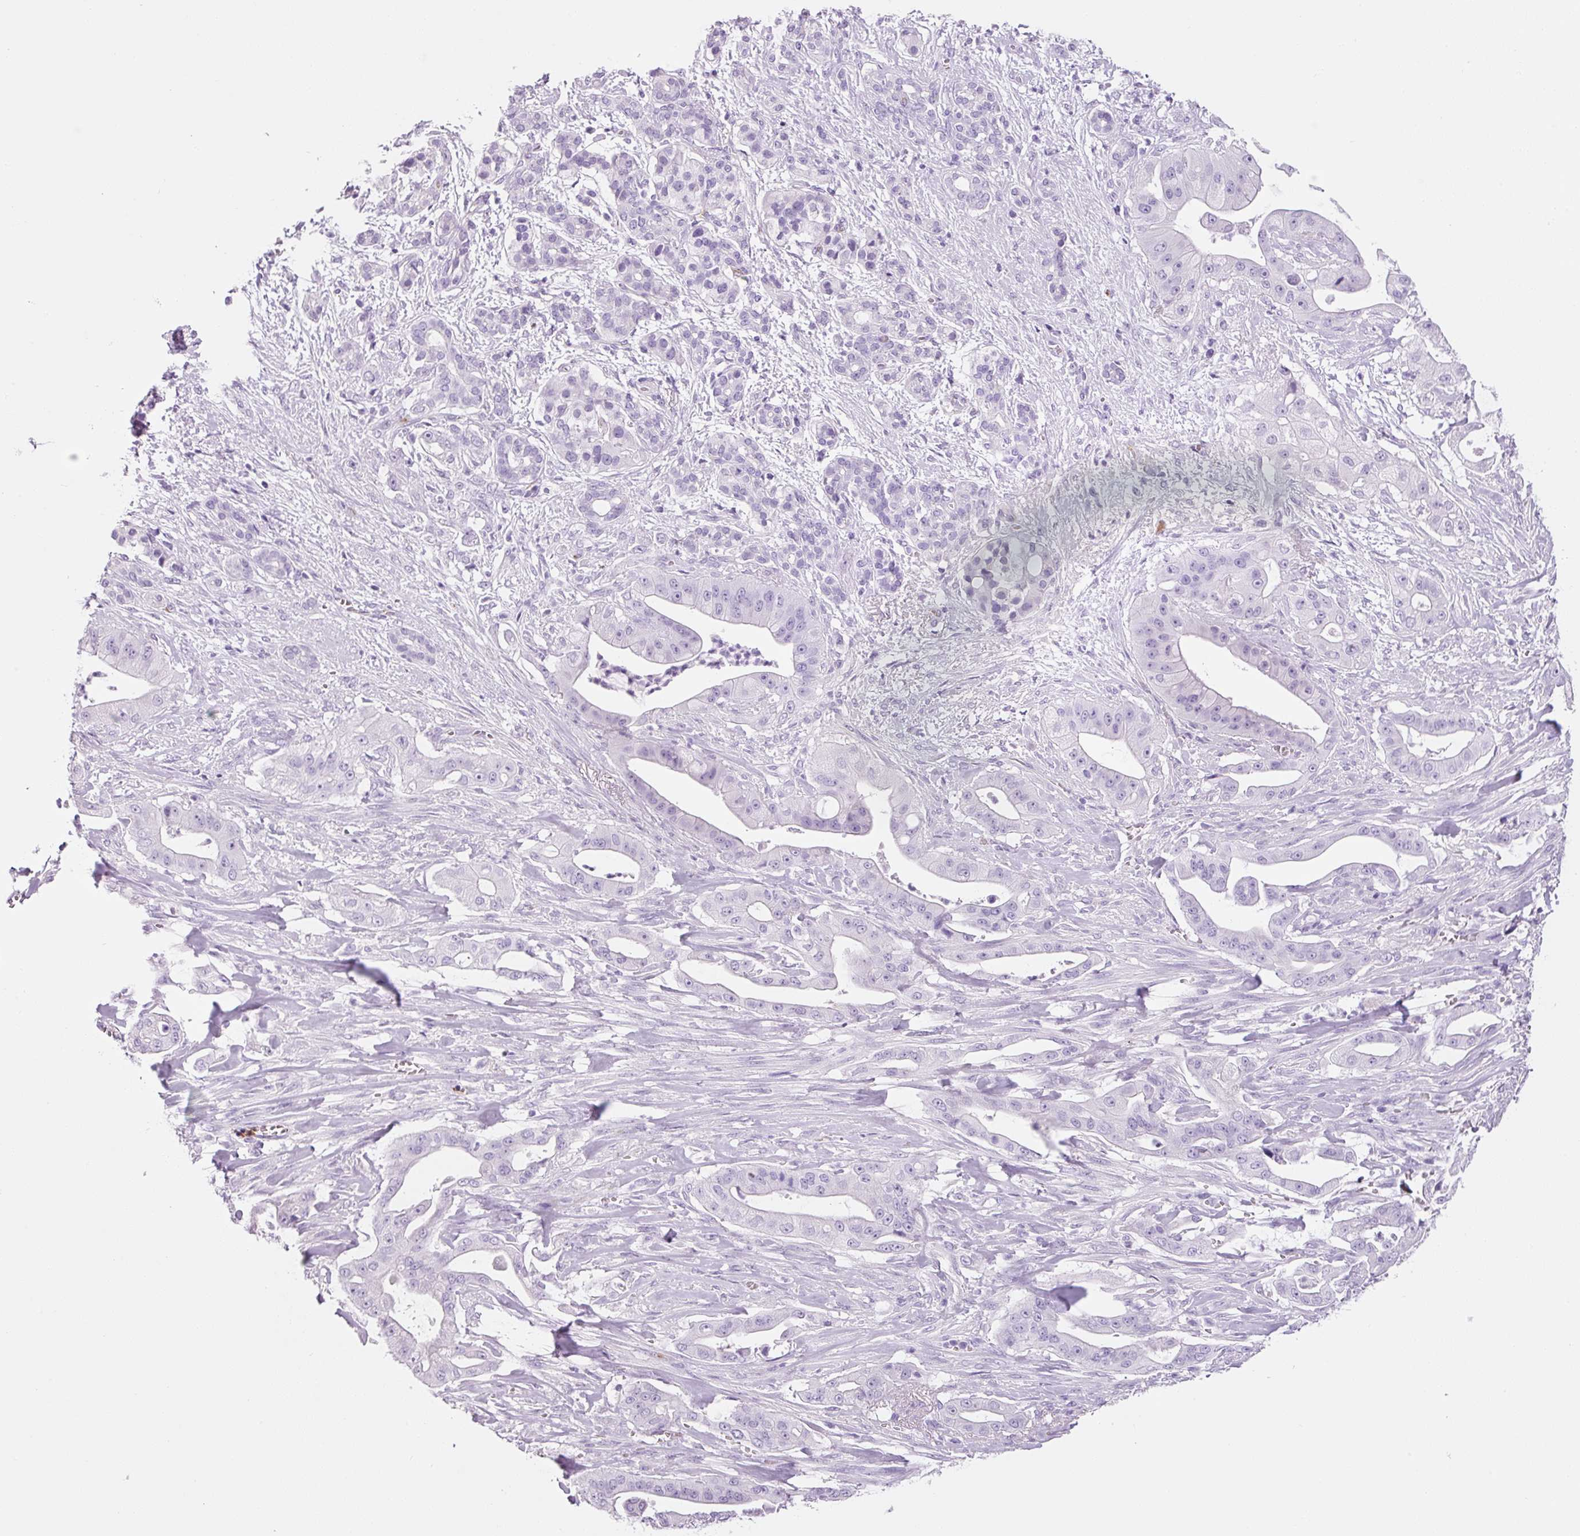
{"staining": {"intensity": "negative", "quantity": "none", "location": "none"}, "tissue": "pancreatic cancer", "cell_type": "Tumor cells", "image_type": "cancer", "snomed": [{"axis": "morphology", "description": "Adenocarcinoma, NOS"}, {"axis": "topography", "description": "Pancreas"}], "caption": "IHC micrograph of human adenocarcinoma (pancreatic) stained for a protein (brown), which exhibits no staining in tumor cells.", "gene": "ADSS1", "patient": {"sex": "male", "age": 57}}